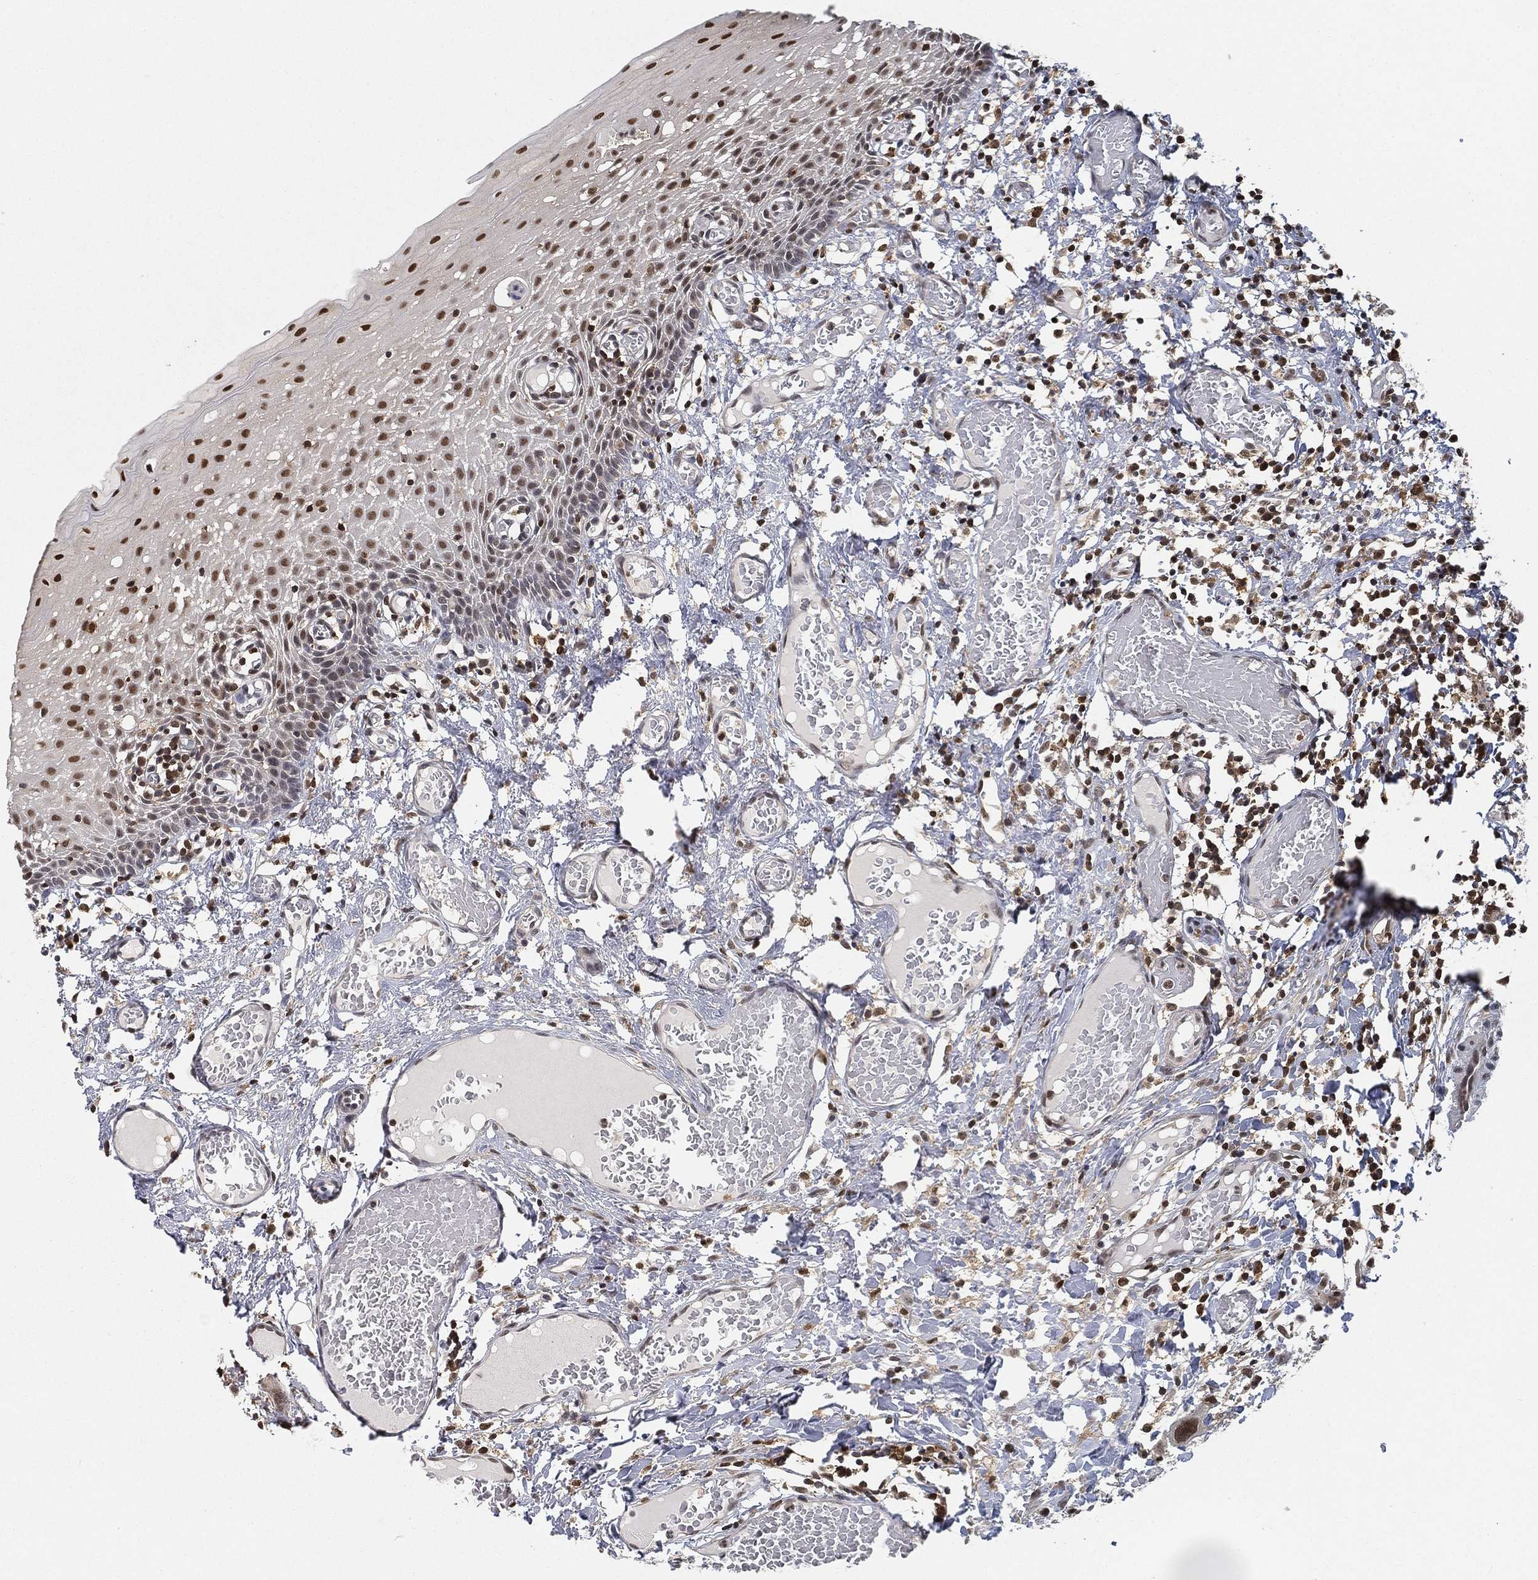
{"staining": {"intensity": "strong", "quantity": "25%-75%", "location": "nuclear"}, "tissue": "oral mucosa", "cell_type": "Squamous epithelial cells", "image_type": "normal", "snomed": [{"axis": "morphology", "description": "Normal tissue, NOS"}, {"axis": "morphology", "description": "Squamous cell carcinoma, NOS"}, {"axis": "topography", "description": "Oral tissue"}, {"axis": "topography", "description": "Head-Neck"}], "caption": "Immunohistochemistry (IHC) (DAB (3,3'-diaminobenzidine)) staining of normal human oral mucosa reveals strong nuclear protein positivity in approximately 25%-75% of squamous epithelial cells.", "gene": "WDR26", "patient": {"sex": "female", "age": 70}}